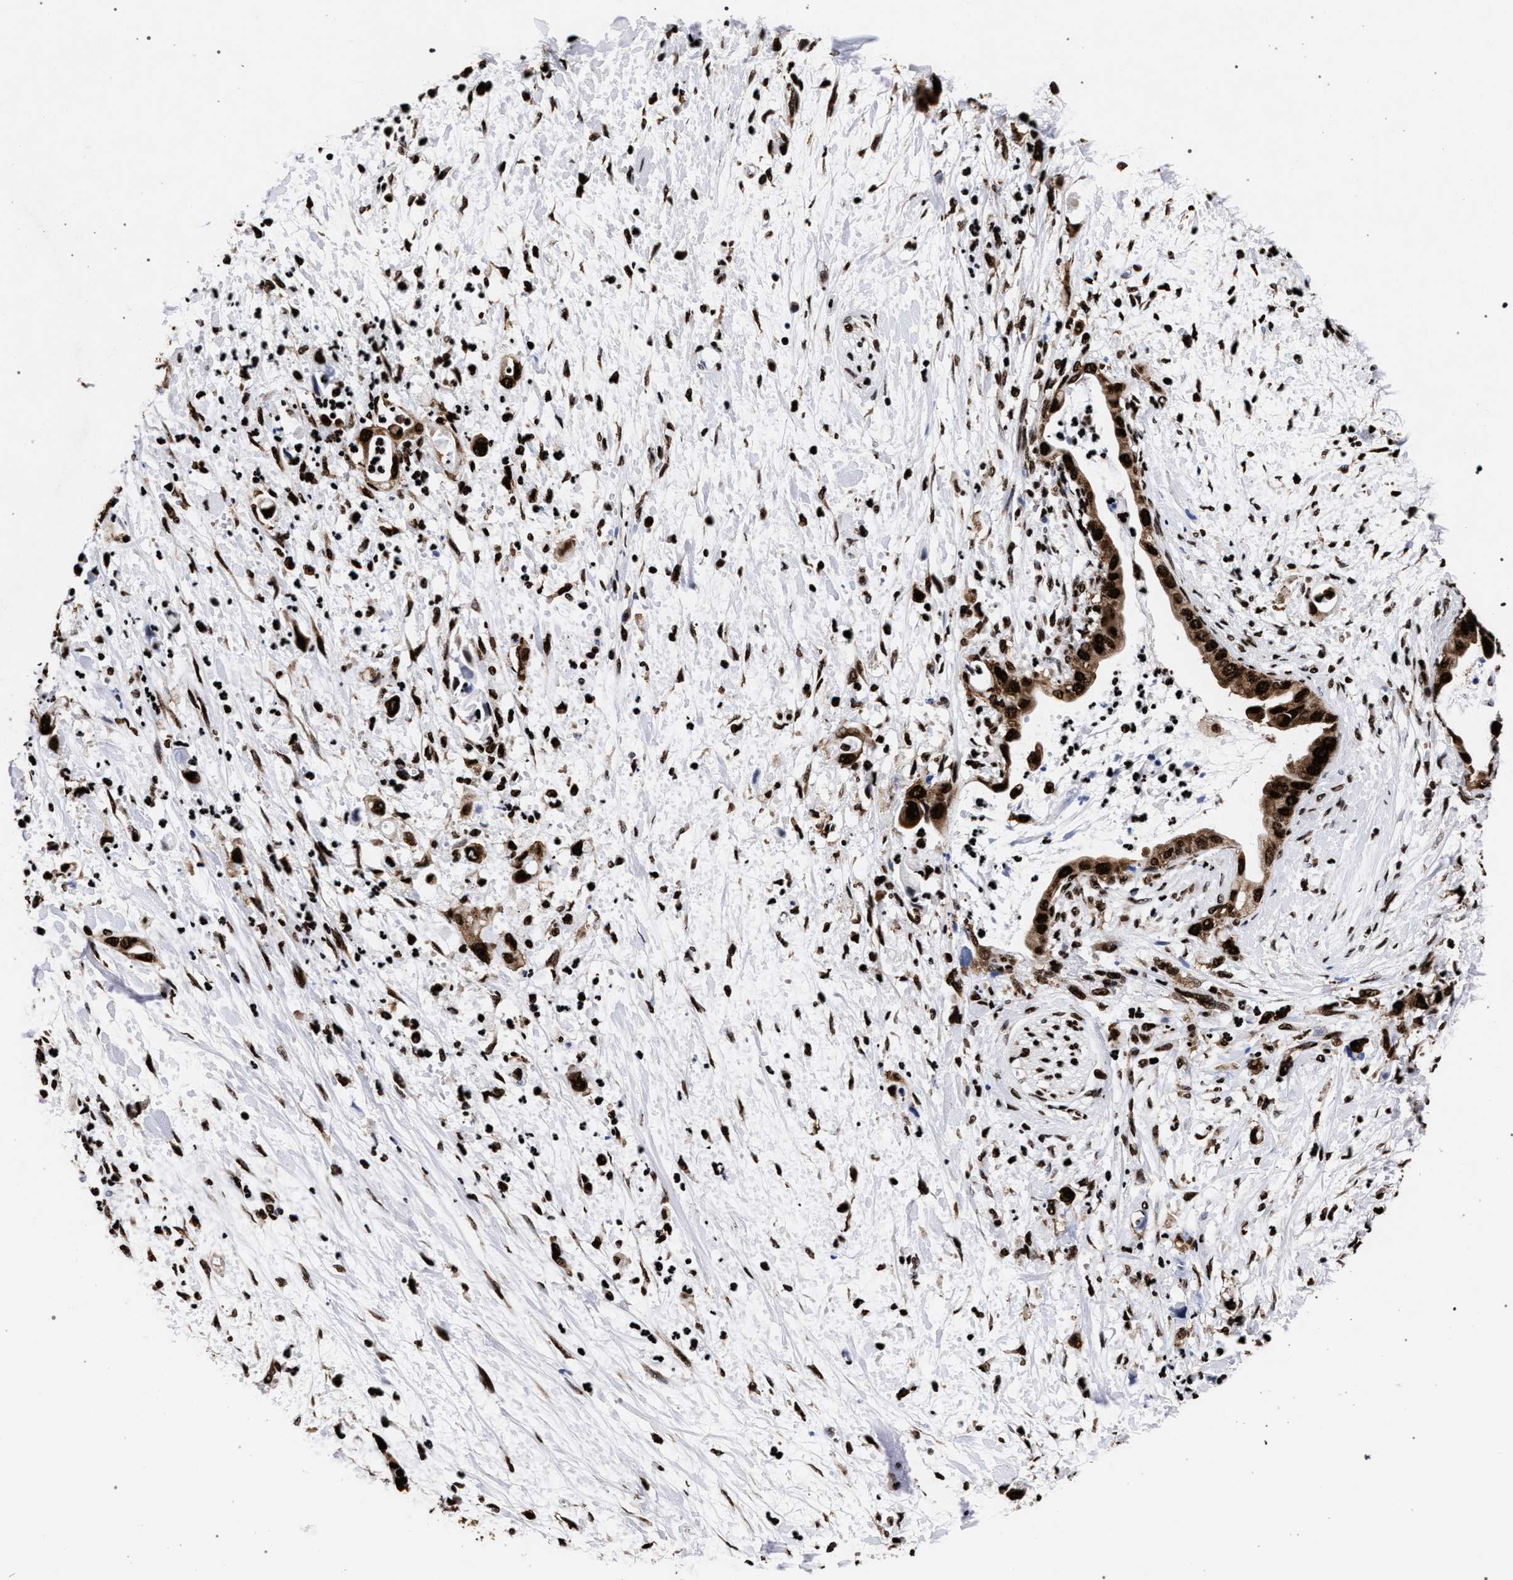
{"staining": {"intensity": "strong", "quantity": ">75%", "location": "cytoplasmic/membranous,nuclear"}, "tissue": "pancreatic cancer", "cell_type": "Tumor cells", "image_type": "cancer", "snomed": [{"axis": "morphology", "description": "Adenocarcinoma, NOS"}, {"axis": "topography", "description": "Pancreas"}], "caption": "This is an image of immunohistochemistry (IHC) staining of adenocarcinoma (pancreatic), which shows strong expression in the cytoplasmic/membranous and nuclear of tumor cells.", "gene": "HNRNPA1", "patient": {"sex": "male", "age": 55}}